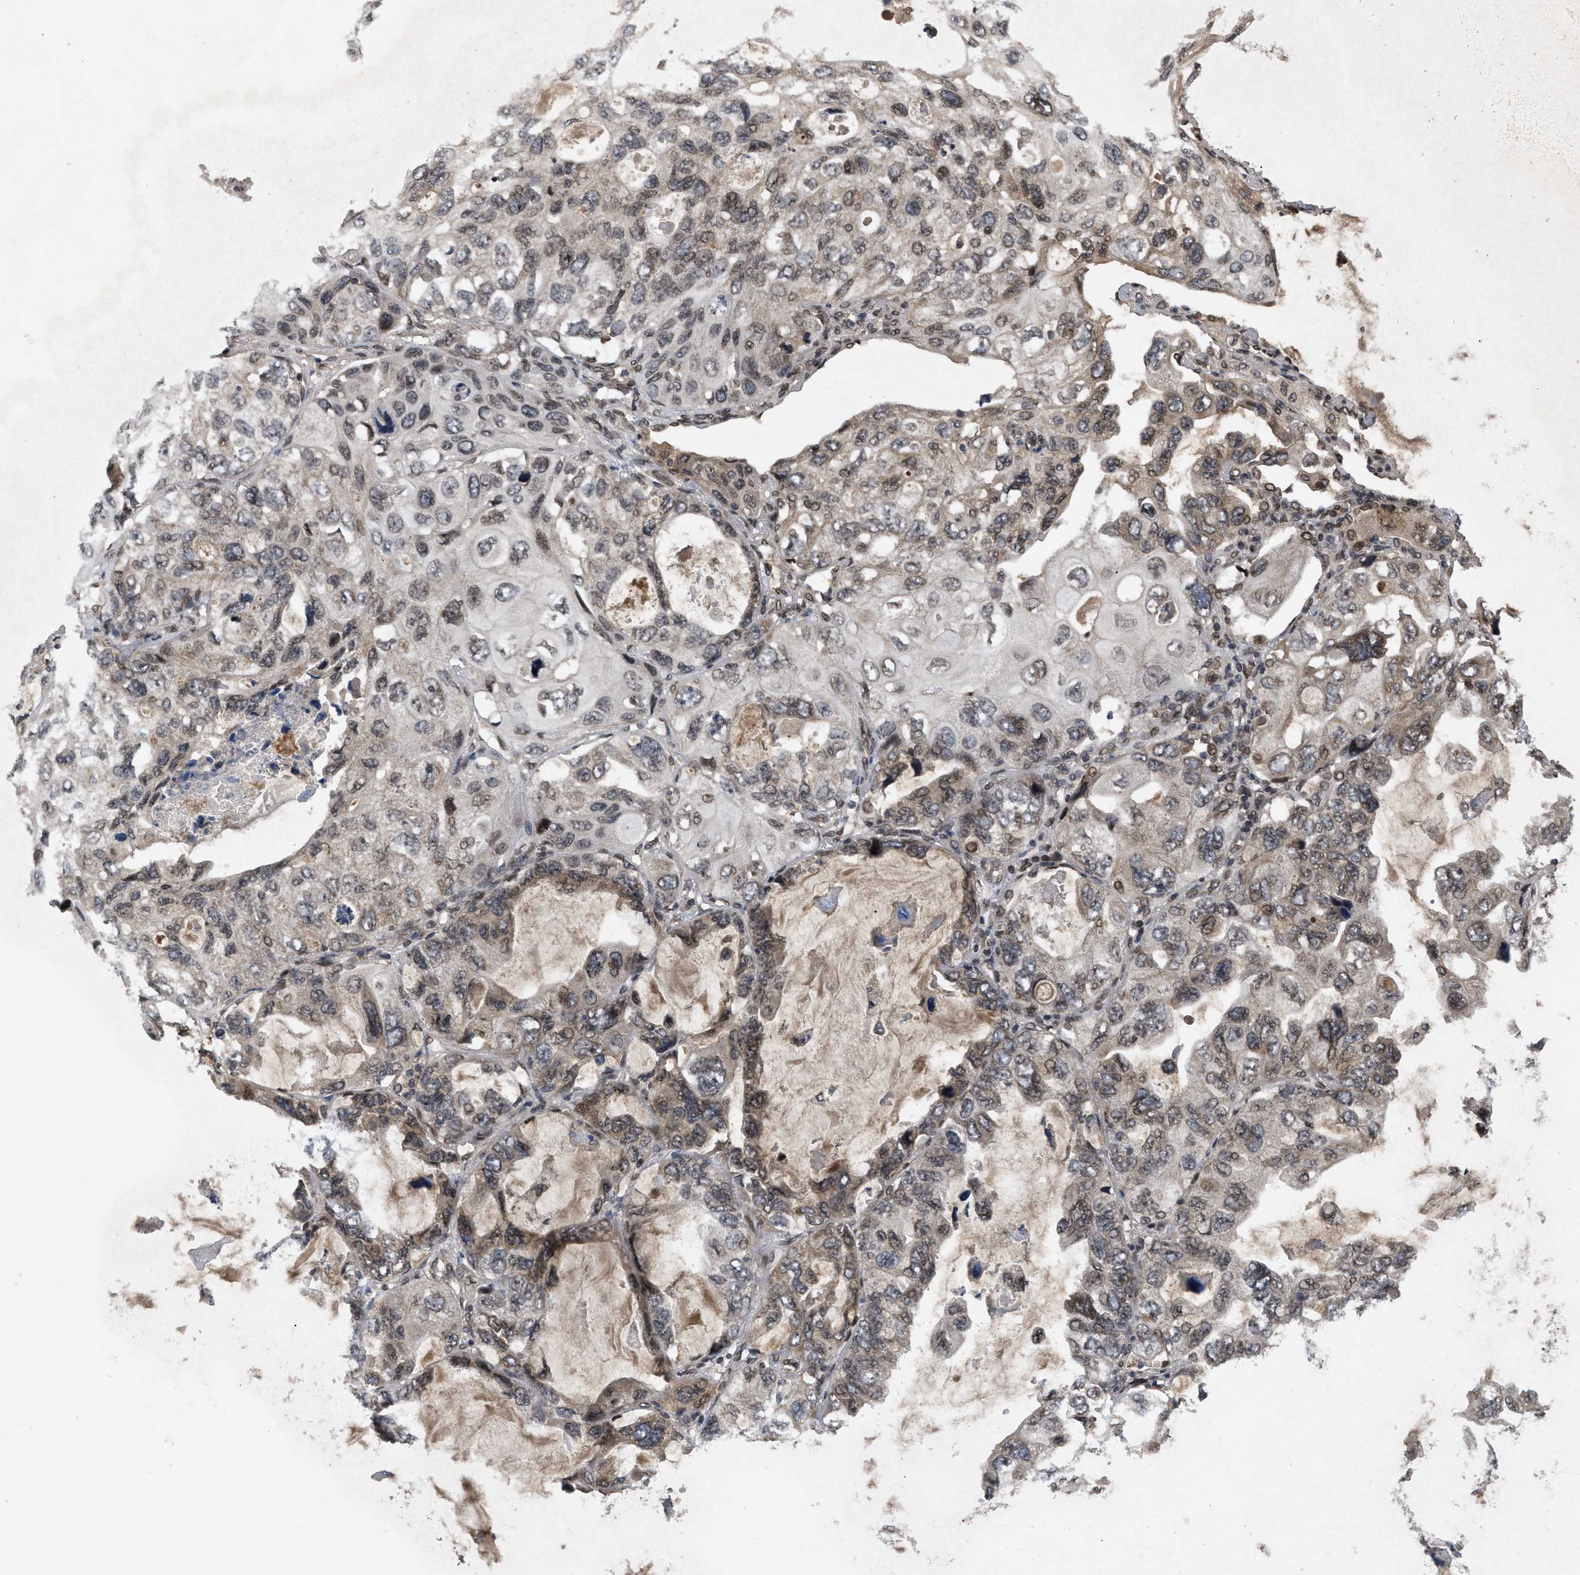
{"staining": {"intensity": "moderate", "quantity": ">75%", "location": "cytoplasmic/membranous,nuclear"}, "tissue": "lung cancer", "cell_type": "Tumor cells", "image_type": "cancer", "snomed": [{"axis": "morphology", "description": "Squamous cell carcinoma, NOS"}, {"axis": "topography", "description": "Lung"}], "caption": "Protein staining of lung cancer (squamous cell carcinoma) tissue displays moderate cytoplasmic/membranous and nuclear expression in about >75% of tumor cells.", "gene": "CRY1", "patient": {"sex": "female", "age": 73}}